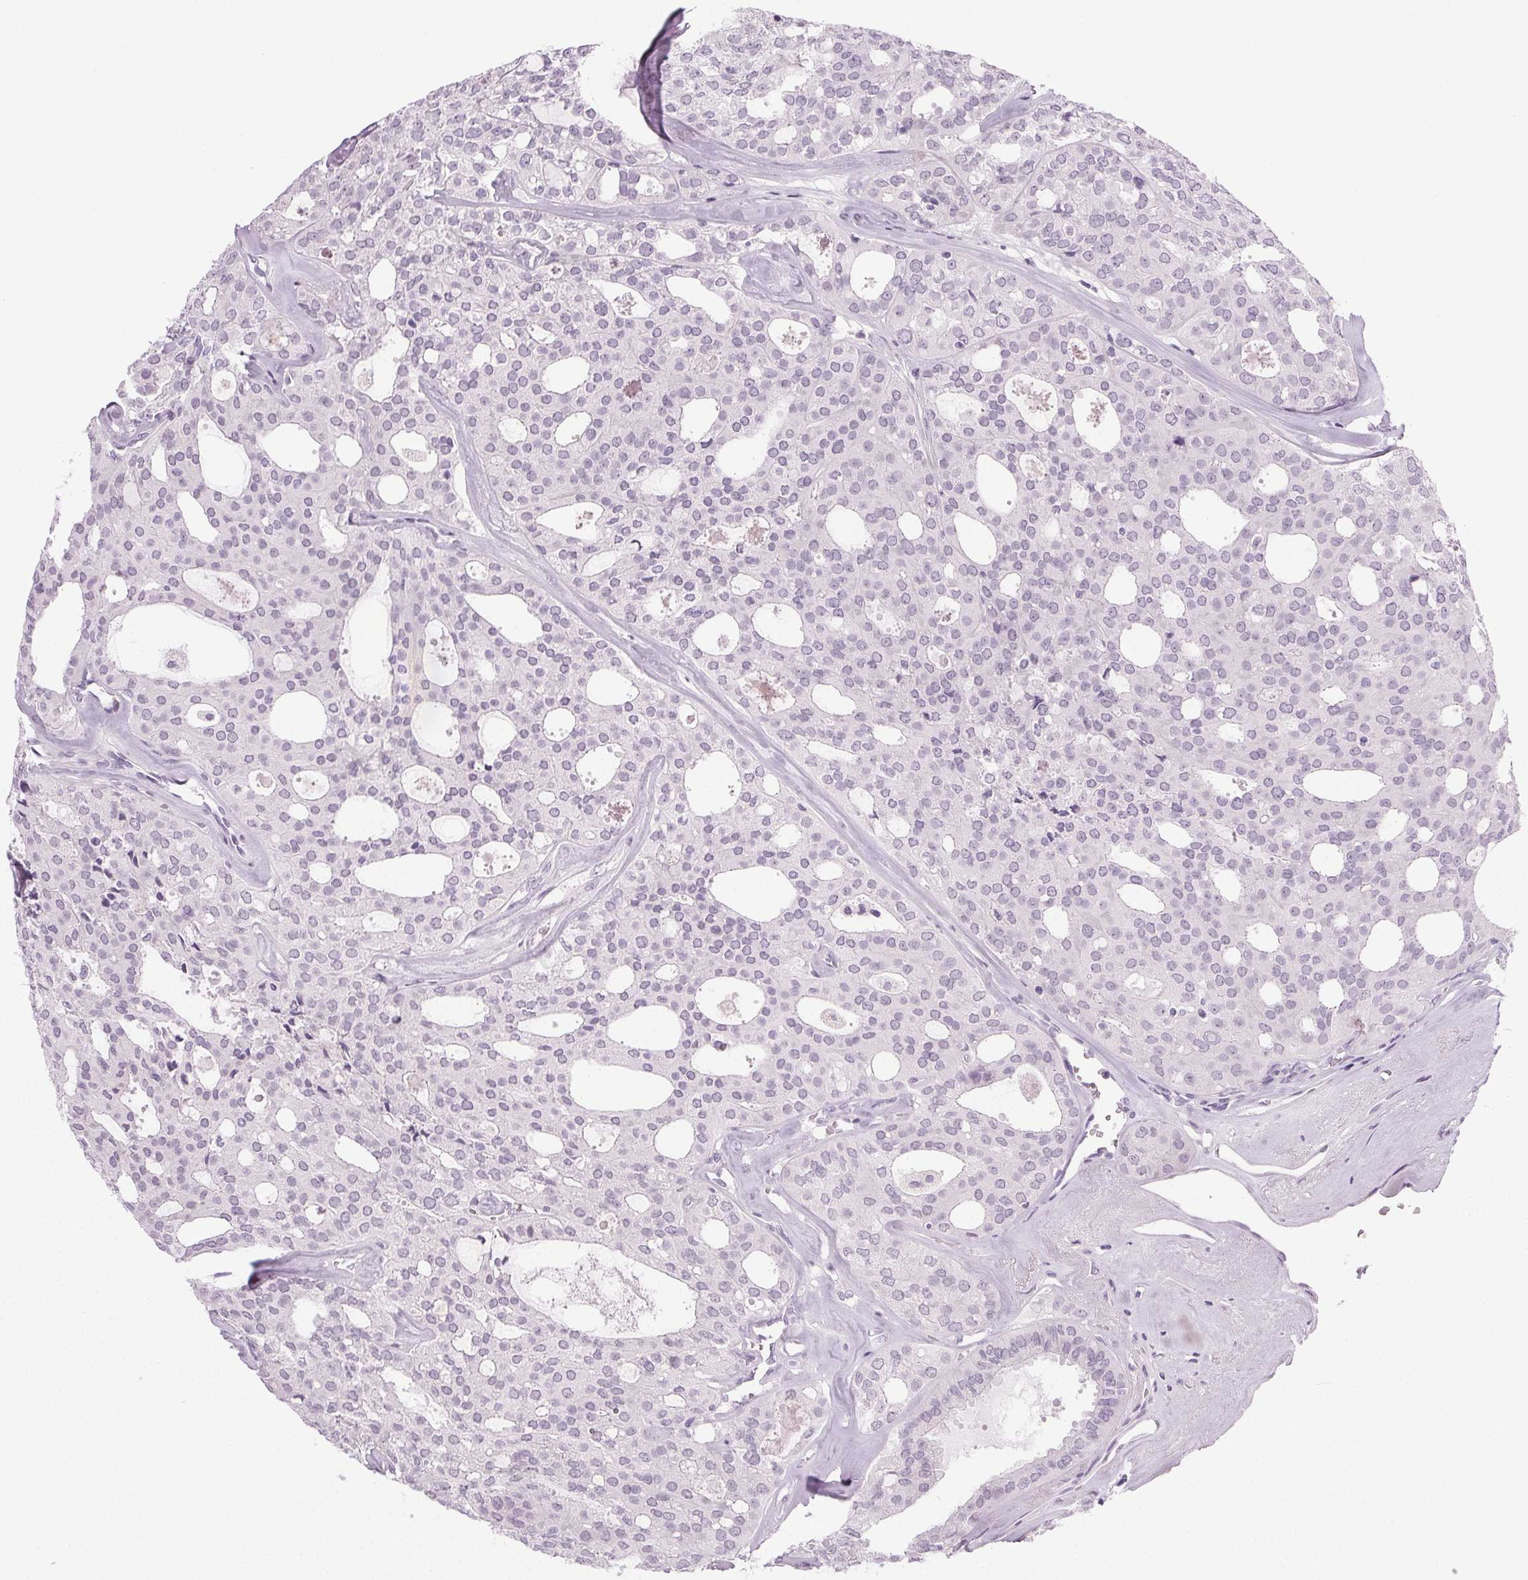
{"staining": {"intensity": "negative", "quantity": "none", "location": "none"}, "tissue": "thyroid cancer", "cell_type": "Tumor cells", "image_type": "cancer", "snomed": [{"axis": "morphology", "description": "Follicular adenoma carcinoma, NOS"}, {"axis": "topography", "description": "Thyroid gland"}], "caption": "This is a micrograph of immunohistochemistry staining of follicular adenoma carcinoma (thyroid), which shows no expression in tumor cells.", "gene": "IGF2BP1", "patient": {"sex": "male", "age": 75}}